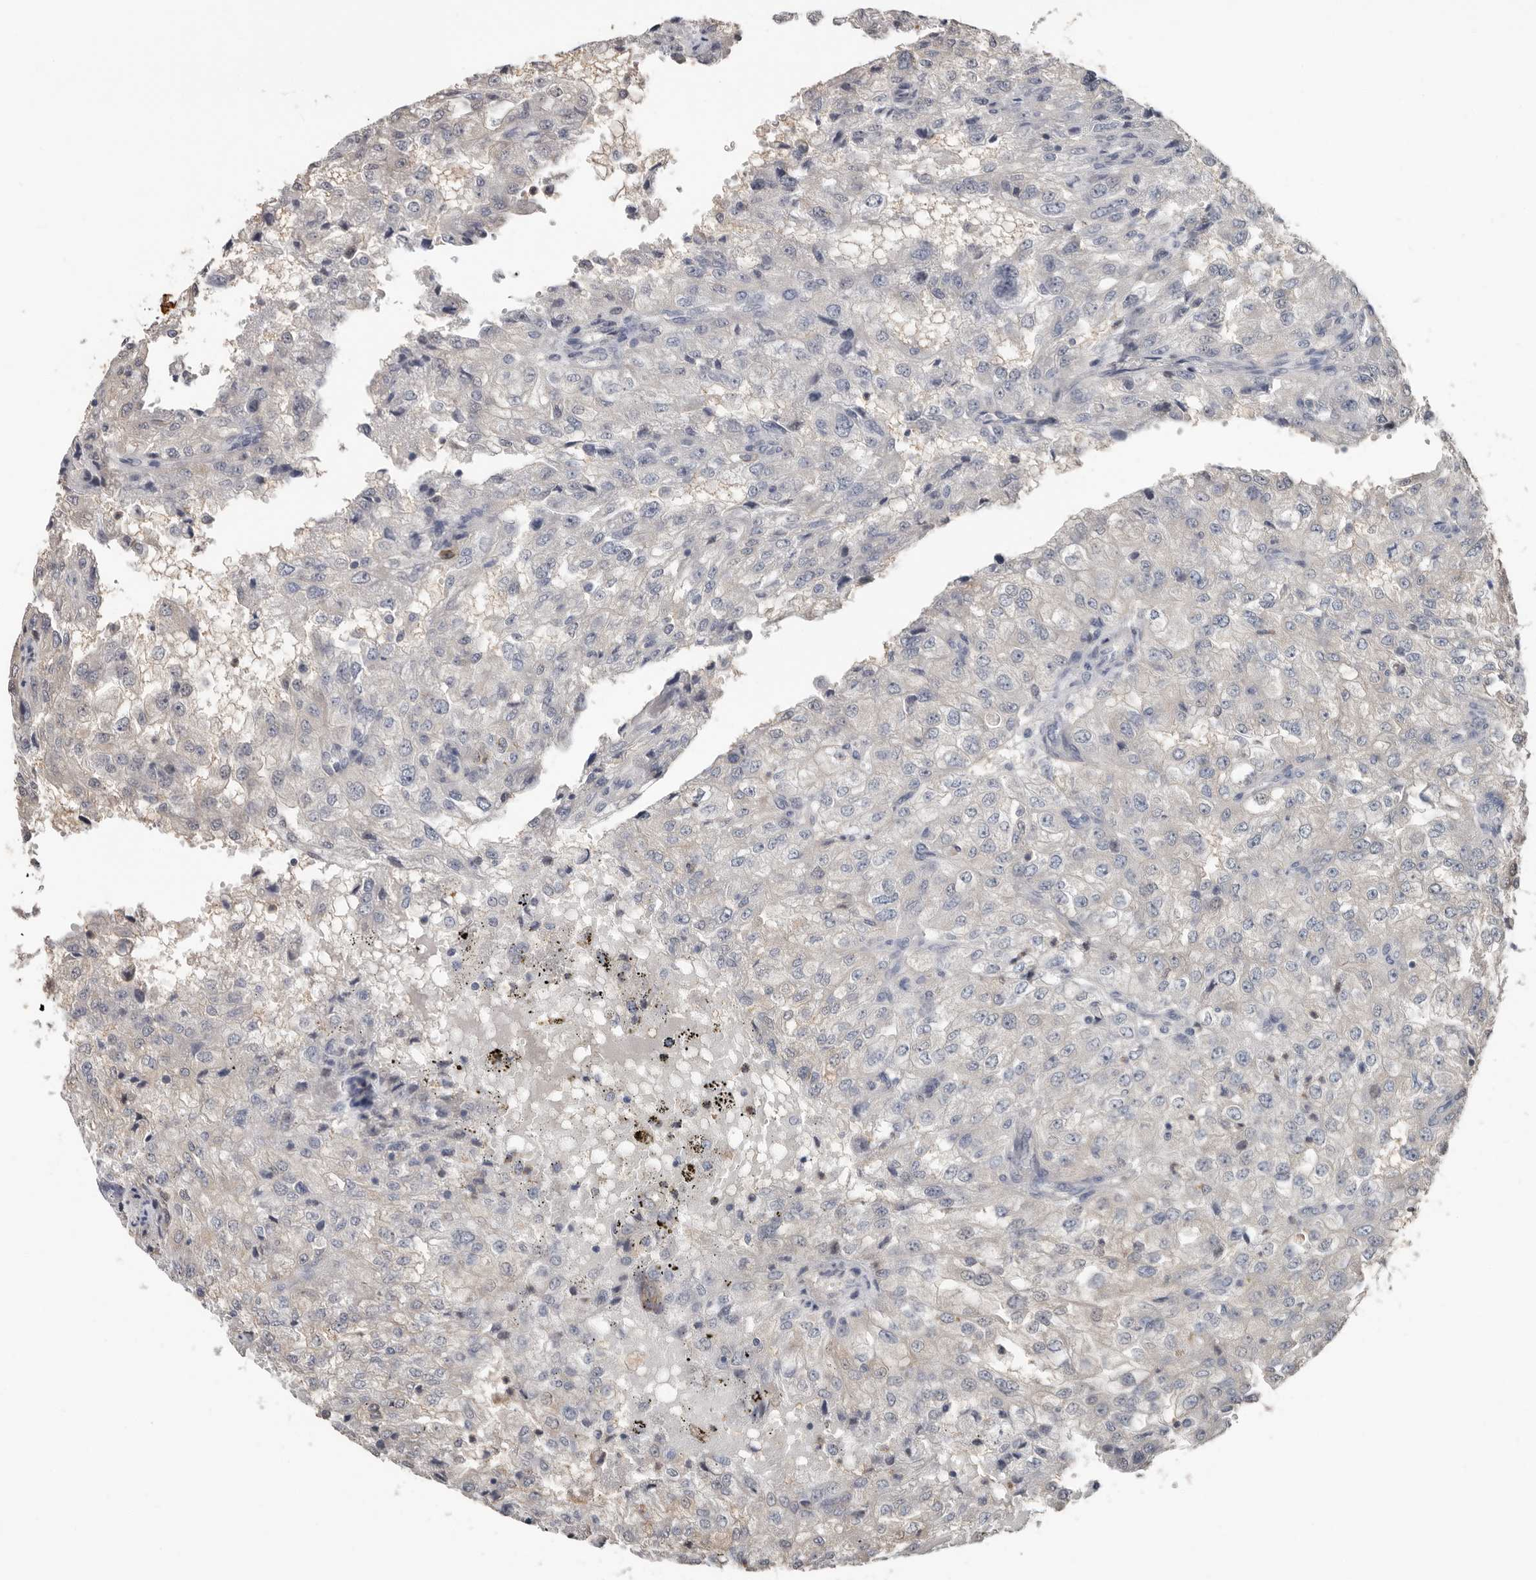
{"staining": {"intensity": "negative", "quantity": "none", "location": "none"}, "tissue": "renal cancer", "cell_type": "Tumor cells", "image_type": "cancer", "snomed": [{"axis": "morphology", "description": "Adenocarcinoma, NOS"}, {"axis": "topography", "description": "Kidney"}], "caption": "Human renal cancer stained for a protein using IHC reveals no positivity in tumor cells.", "gene": "MRPL18", "patient": {"sex": "female", "age": 54}}